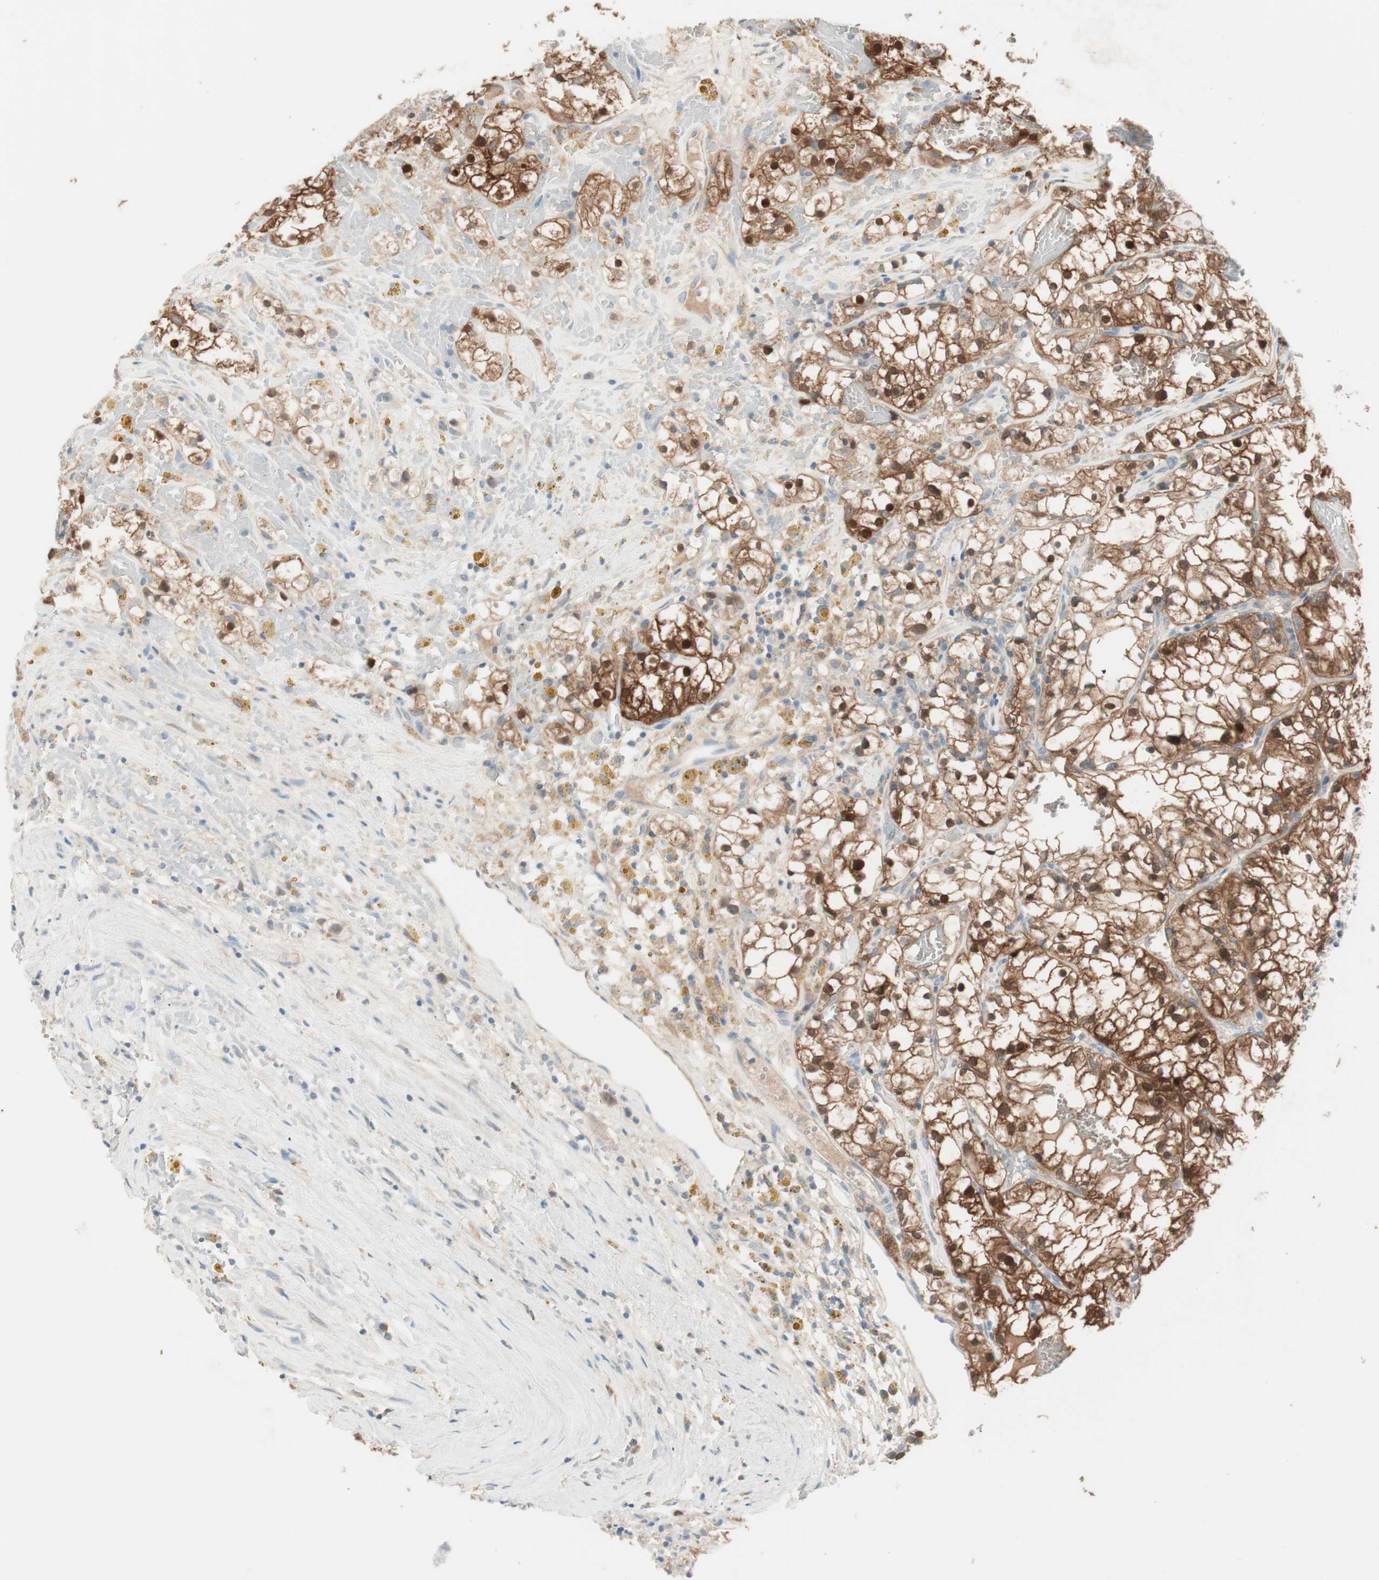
{"staining": {"intensity": "strong", "quantity": ">75%", "location": "cytoplasmic/membranous,nuclear"}, "tissue": "renal cancer", "cell_type": "Tumor cells", "image_type": "cancer", "snomed": [{"axis": "morphology", "description": "Adenocarcinoma, NOS"}, {"axis": "topography", "description": "Kidney"}], "caption": "There is high levels of strong cytoplasmic/membranous and nuclear staining in tumor cells of adenocarcinoma (renal), as demonstrated by immunohistochemical staining (brown color).", "gene": "KHK", "patient": {"sex": "male", "age": 56}}